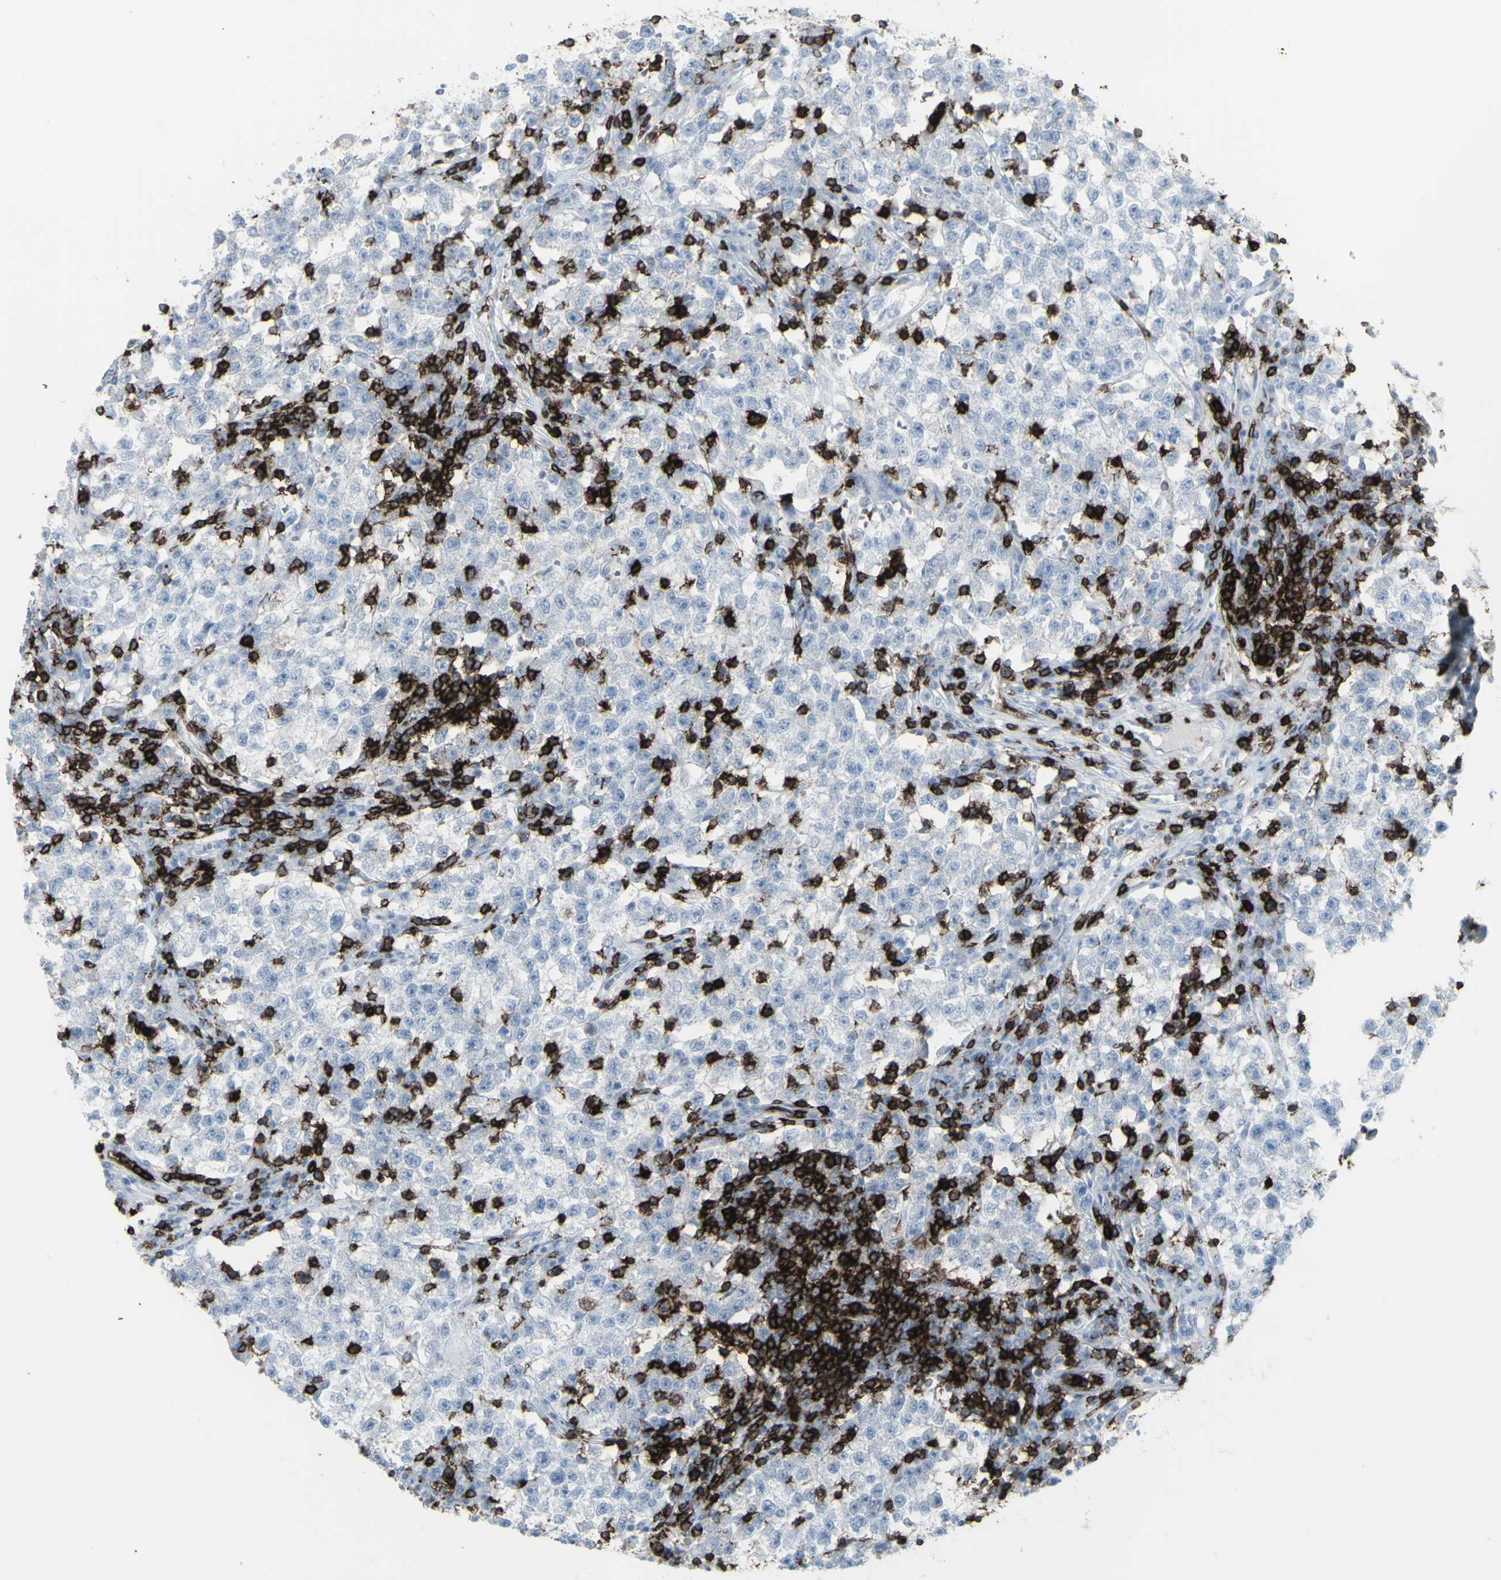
{"staining": {"intensity": "negative", "quantity": "none", "location": "none"}, "tissue": "testis cancer", "cell_type": "Tumor cells", "image_type": "cancer", "snomed": [{"axis": "morphology", "description": "Seminoma, NOS"}, {"axis": "topography", "description": "Testis"}], "caption": "IHC micrograph of human testis seminoma stained for a protein (brown), which demonstrates no staining in tumor cells. (DAB (3,3'-diaminobenzidine) IHC, high magnification).", "gene": "CD247", "patient": {"sex": "male", "age": 22}}